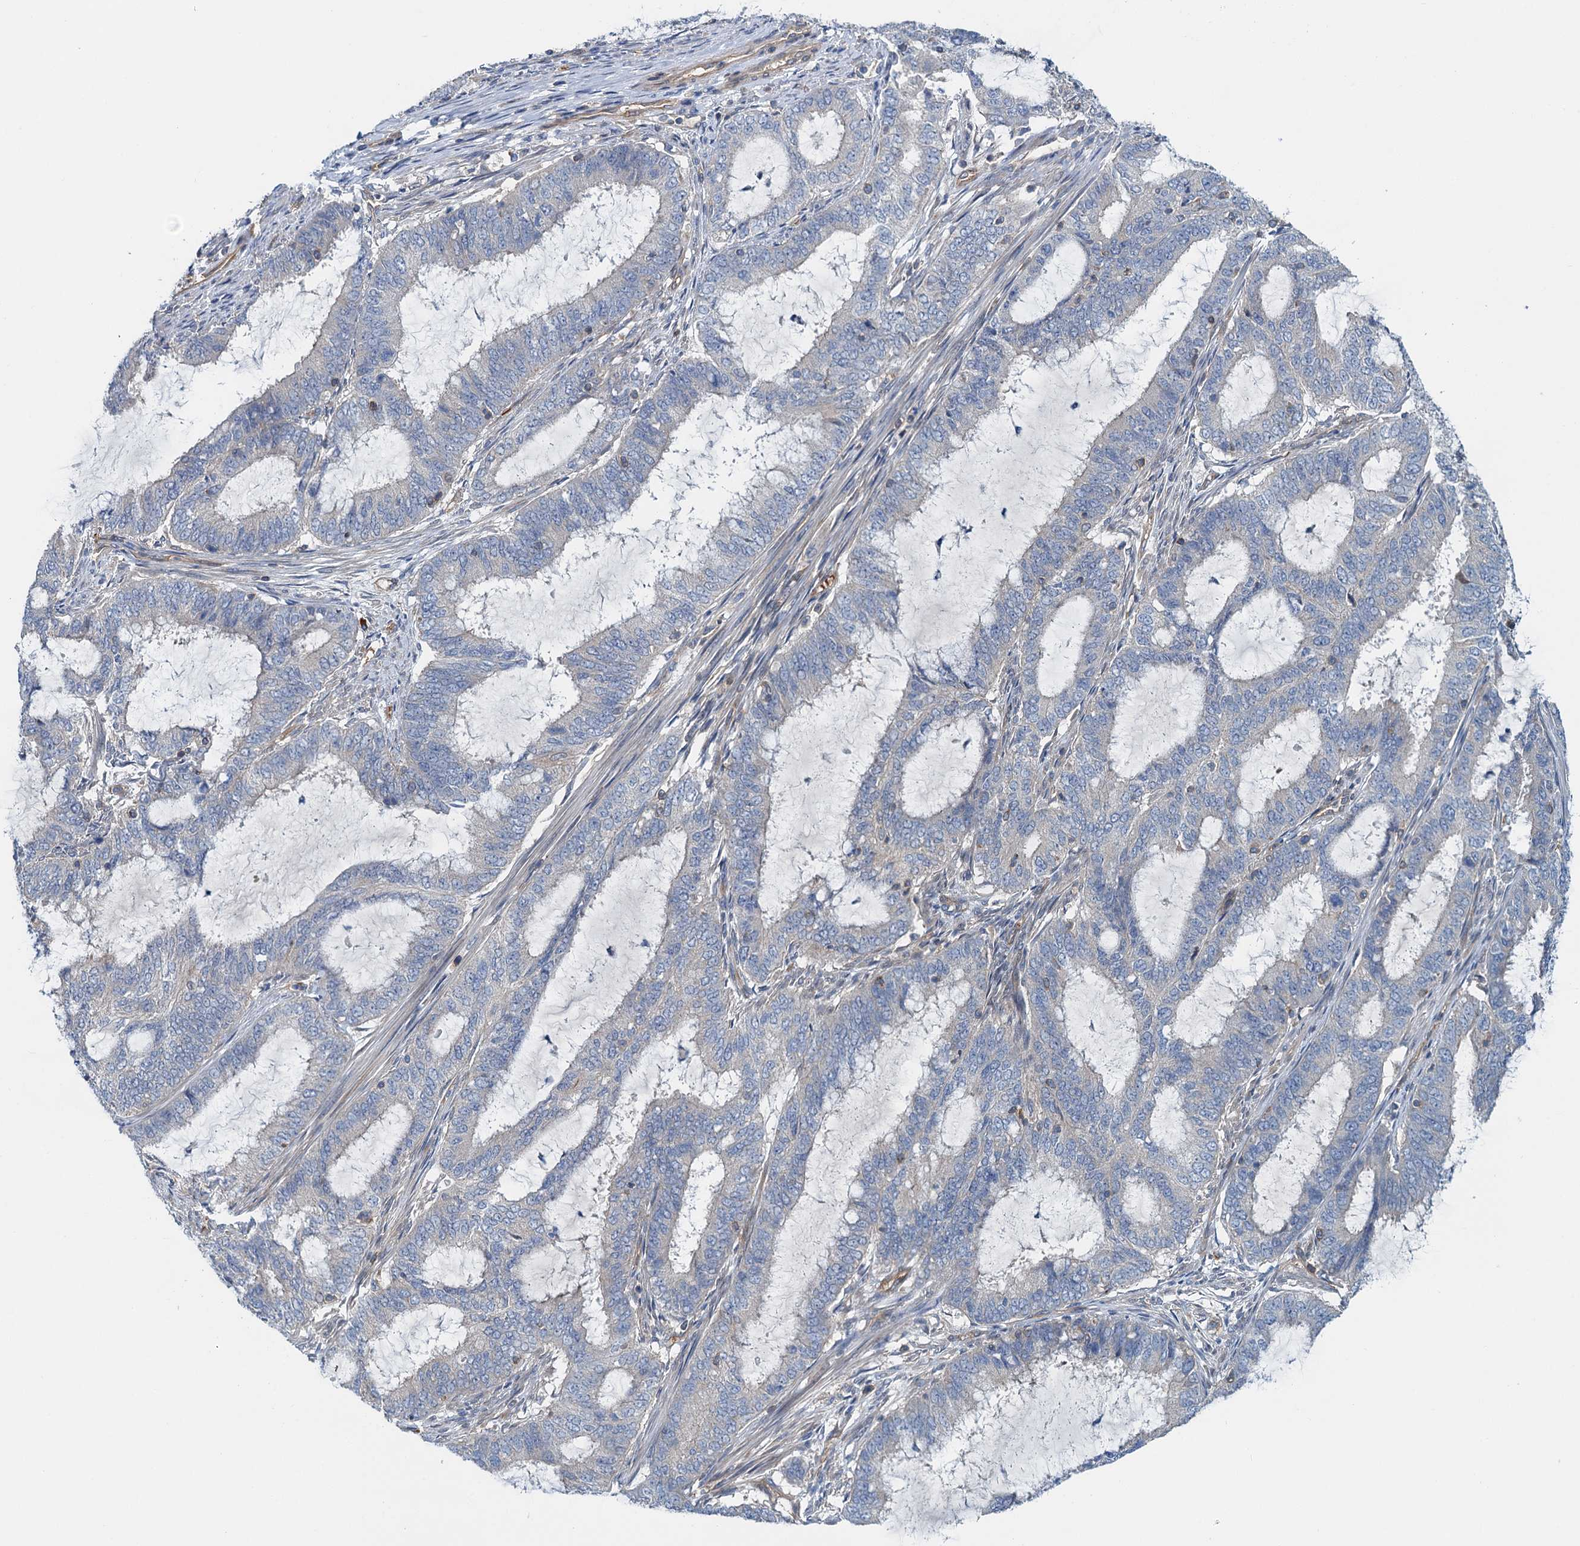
{"staining": {"intensity": "negative", "quantity": "none", "location": "none"}, "tissue": "endometrial cancer", "cell_type": "Tumor cells", "image_type": "cancer", "snomed": [{"axis": "morphology", "description": "Adenocarcinoma, NOS"}, {"axis": "topography", "description": "Endometrium"}], "caption": "Protein analysis of endometrial adenocarcinoma displays no significant staining in tumor cells. (Immunohistochemistry, brightfield microscopy, high magnification).", "gene": "ROGDI", "patient": {"sex": "female", "age": 51}}